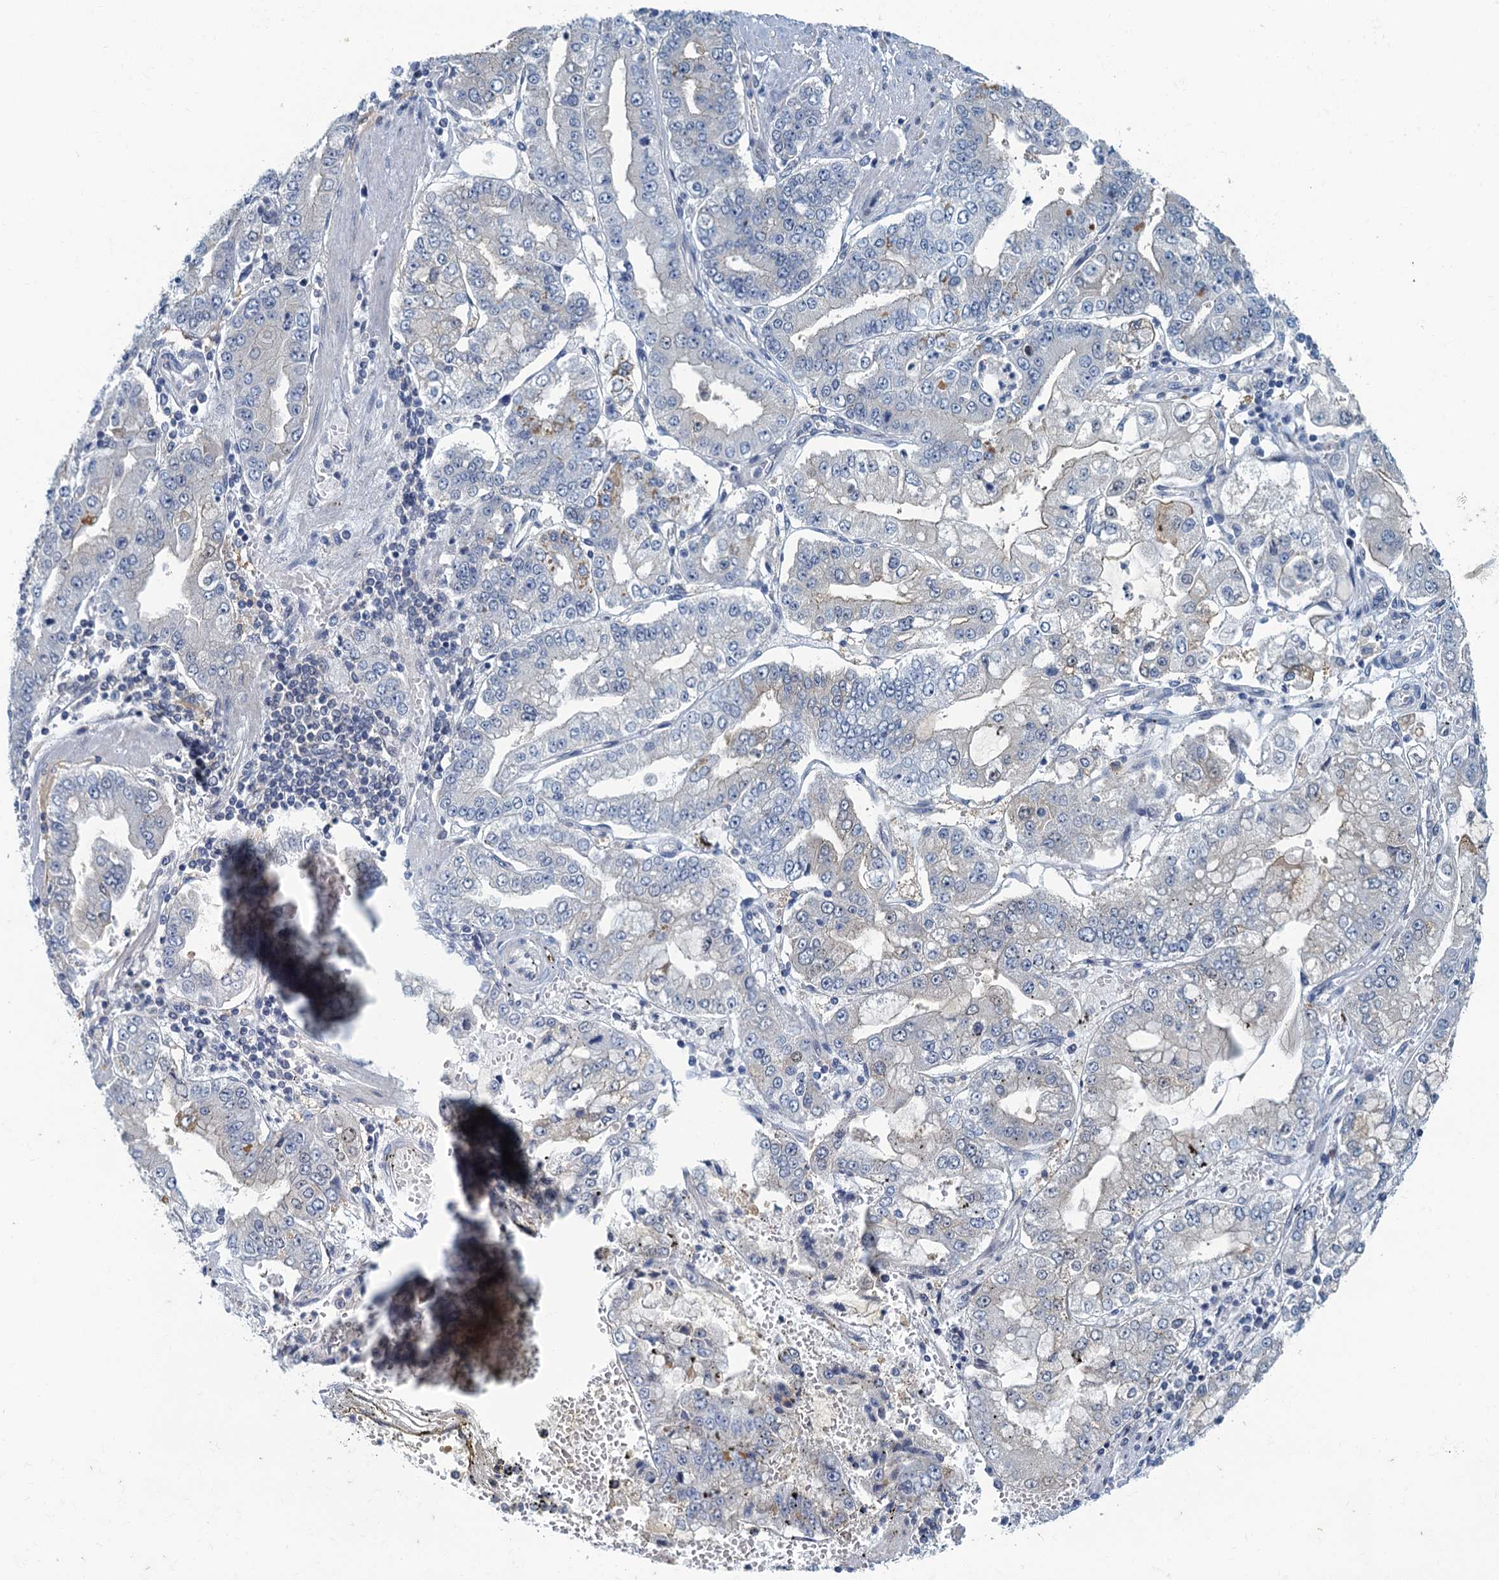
{"staining": {"intensity": "weak", "quantity": "<25%", "location": "cytoplasmic/membranous"}, "tissue": "stomach cancer", "cell_type": "Tumor cells", "image_type": "cancer", "snomed": [{"axis": "morphology", "description": "Adenocarcinoma, NOS"}, {"axis": "topography", "description": "Stomach"}], "caption": "DAB immunohistochemical staining of human adenocarcinoma (stomach) displays no significant staining in tumor cells. (Stains: DAB (3,3'-diaminobenzidine) IHC with hematoxylin counter stain, Microscopy: brightfield microscopy at high magnification).", "gene": "NCKAP1L", "patient": {"sex": "male", "age": 76}}